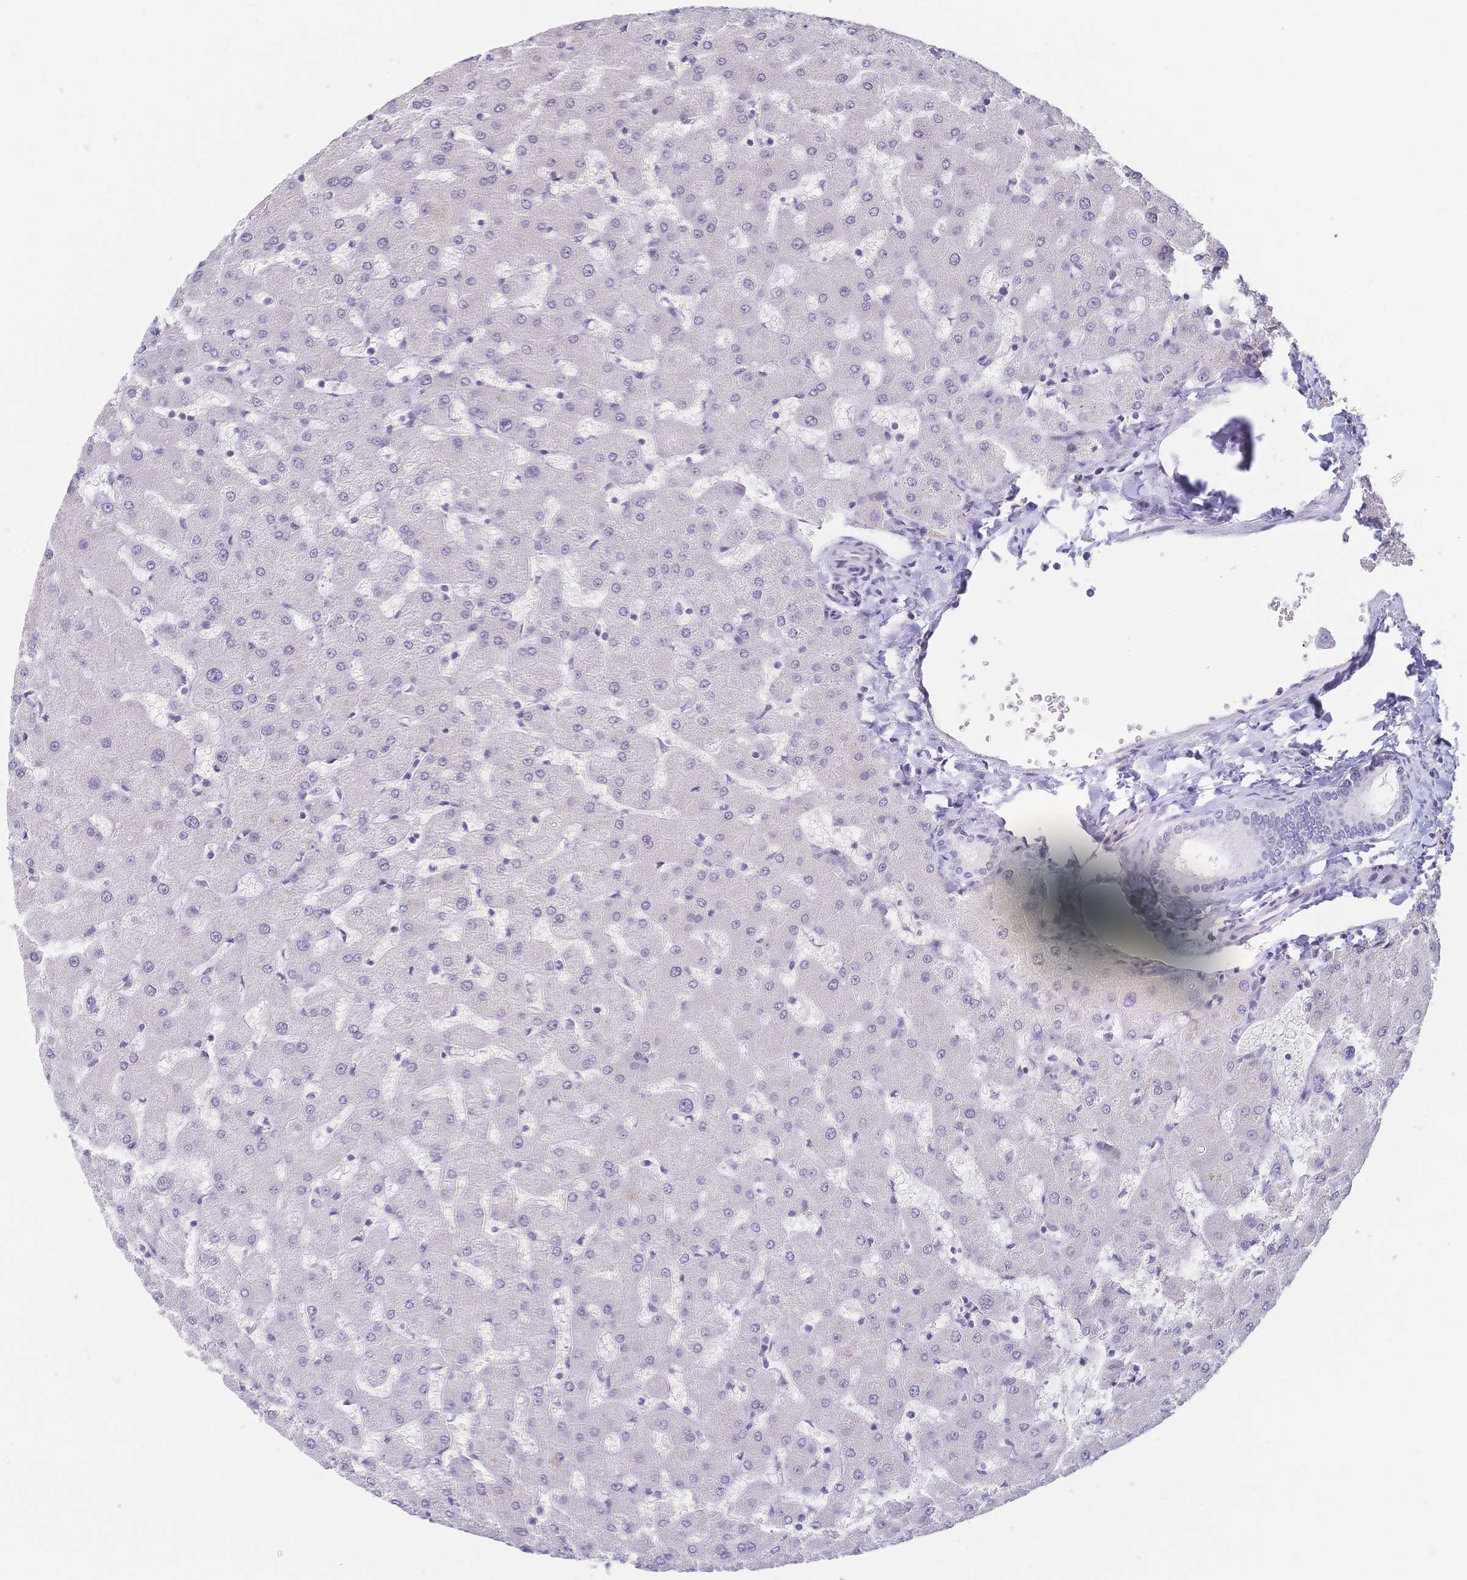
{"staining": {"intensity": "negative", "quantity": "none", "location": "none"}, "tissue": "liver", "cell_type": "Cholangiocytes", "image_type": "normal", "snomed": [{"axis": "morphology", "description": "Normal tissue, NOS"}, {"axis": "topography", "description": "Liver"}], "caption": "This is an IHC histopathology image of benign human liver. There is no positivity in cholangiocytes.", "gene": "CR2", "patient": {"sex": "female", "age": 63}}